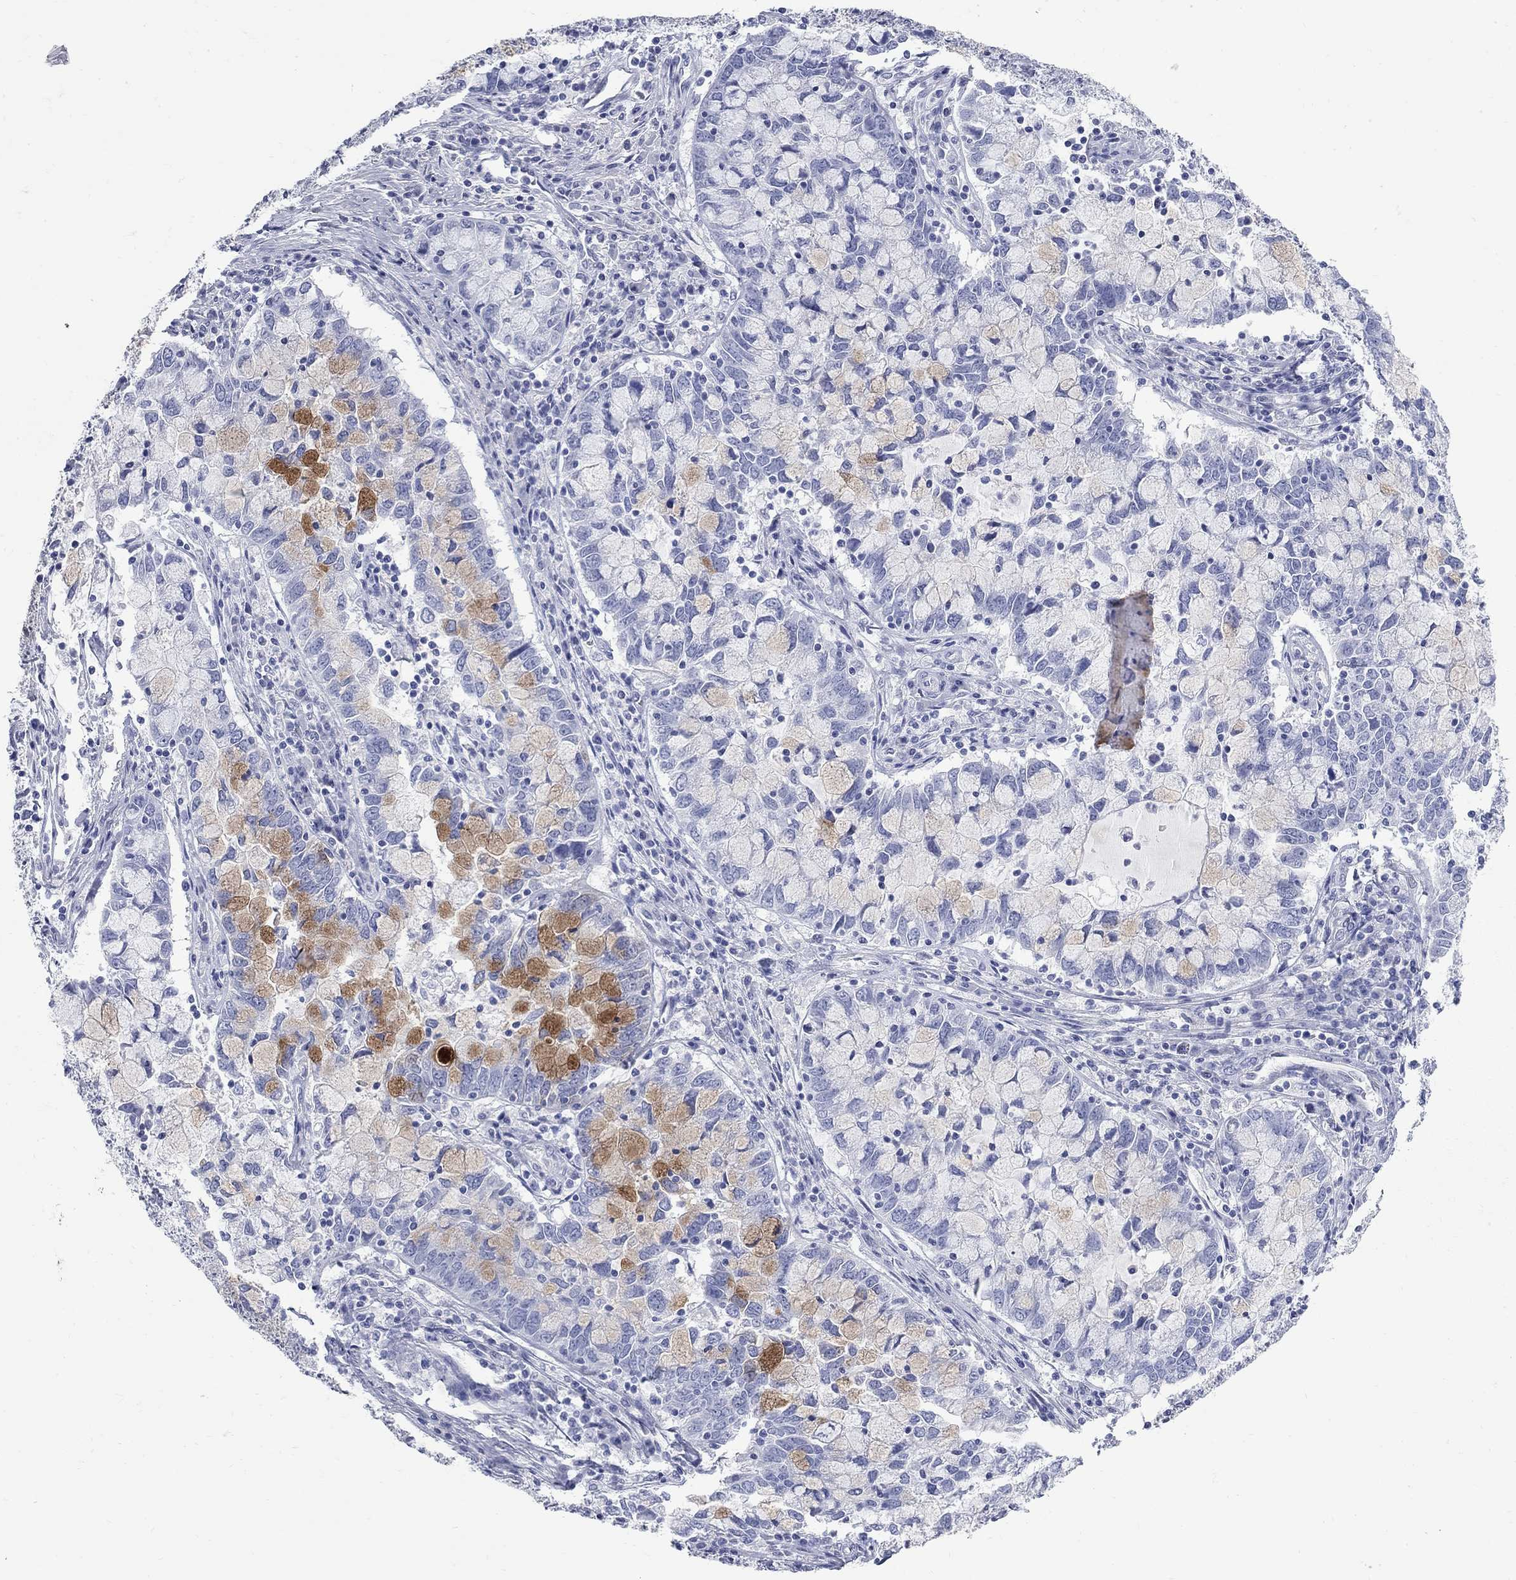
{"staining": {"intensity": "negative", "quantity": "none", "location": "none"}, "tissue": "cervical cancer", "cell_type": "Tumor cells", "image_type": "cancer", "snomed": [{"axis": "morphology", "description": "Adenocarcinoma, NOS"}, {"axis": "topography", "description": "Cervix"}], "caption": "Immunohistochemistry (IHC) image of neoplastic tissue: human cervical cancer (adenocarcinoma) stained with DAB (3,3'-diaminobenzidine) reveals no significant protein staining in tumor cells.", "gene": "BPIFB1", "patient": {"sex": "female", "age": 40}}